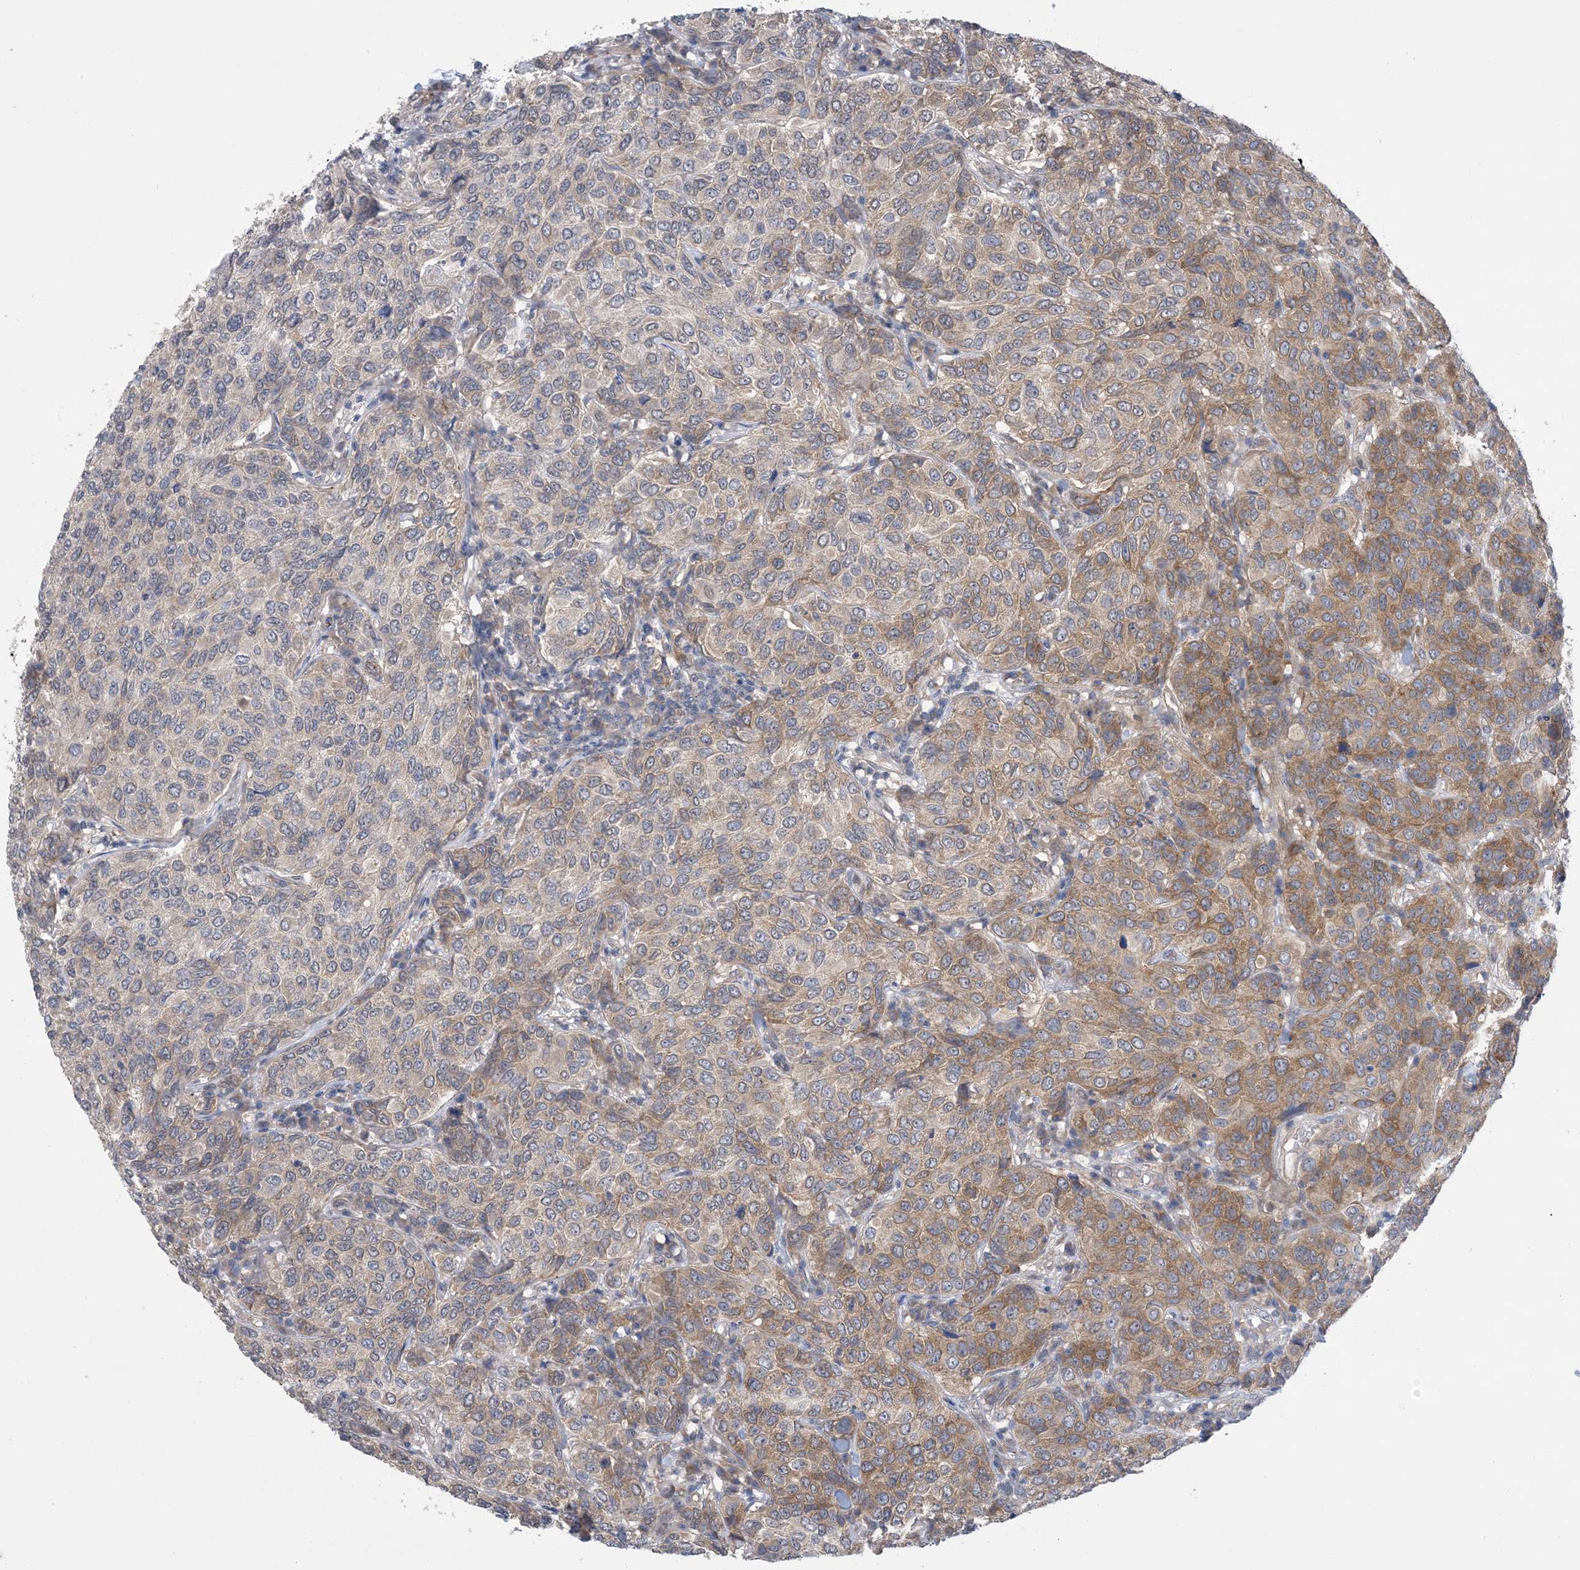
{"staining": {"intensity": "moderate", "quantity": "25%-75%", "location": "cytoplasmic/membranous"}, "tissue": "breast cancer", "cell_type": "Tumor cells", "image_type": "cancer", "snomed": [{"axis": "morphology", "description": "Duct carcinoma"}, {"axis": "topography", "description": "Breast"}], "caption": "Breast infiltrating ductal carcinoma tissue displays moderate cytoplasmic/membranous staining in about 25%-75% of tumor cells, visualized by immunohistochemistry.", "gene": "EHBP1", "patient": {"sex": "female", "age": 55}}